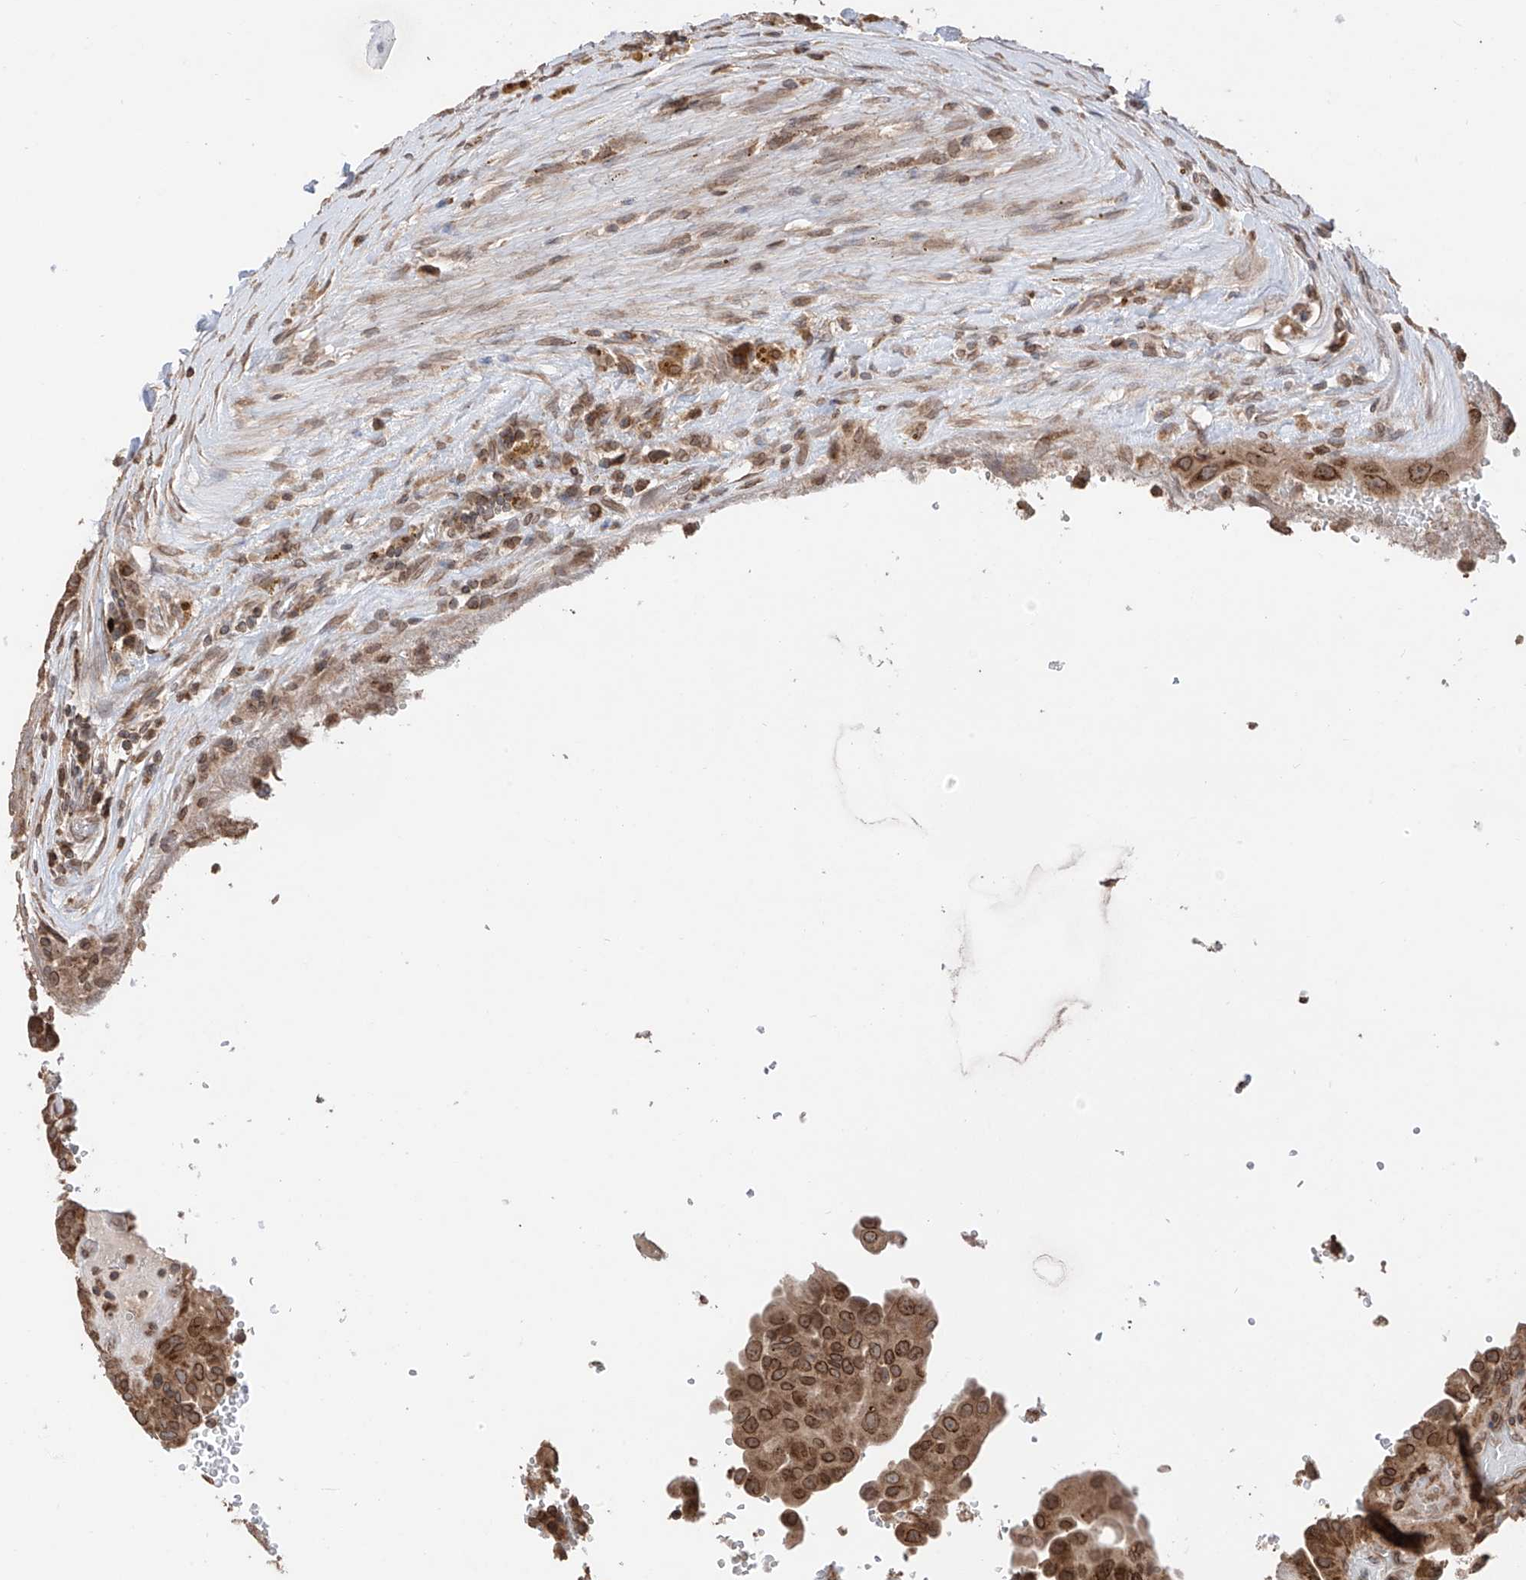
{"staining": {"intensity": "moderate", "quantity": ">75%", "location": "cytoplasmic/membranous,nuclear"}, "tissue": "thyroid cancer", "cell_type": "Tumor cells", "image_type": "cancer", "snomed": [{"axis": "morphology", "description": "Papillary adenocarcinoma, NOS"}, {"axis": "topography", "description": "Thyroid gland"}], "caption": "Protein staining shows moderate cytoplasmic/membranous and nuclear staining in approximately >75% of tumor cells in thyroid cancer.", "gene": "AHCTF1", "patient": {"sex": "male", "age": 77}}